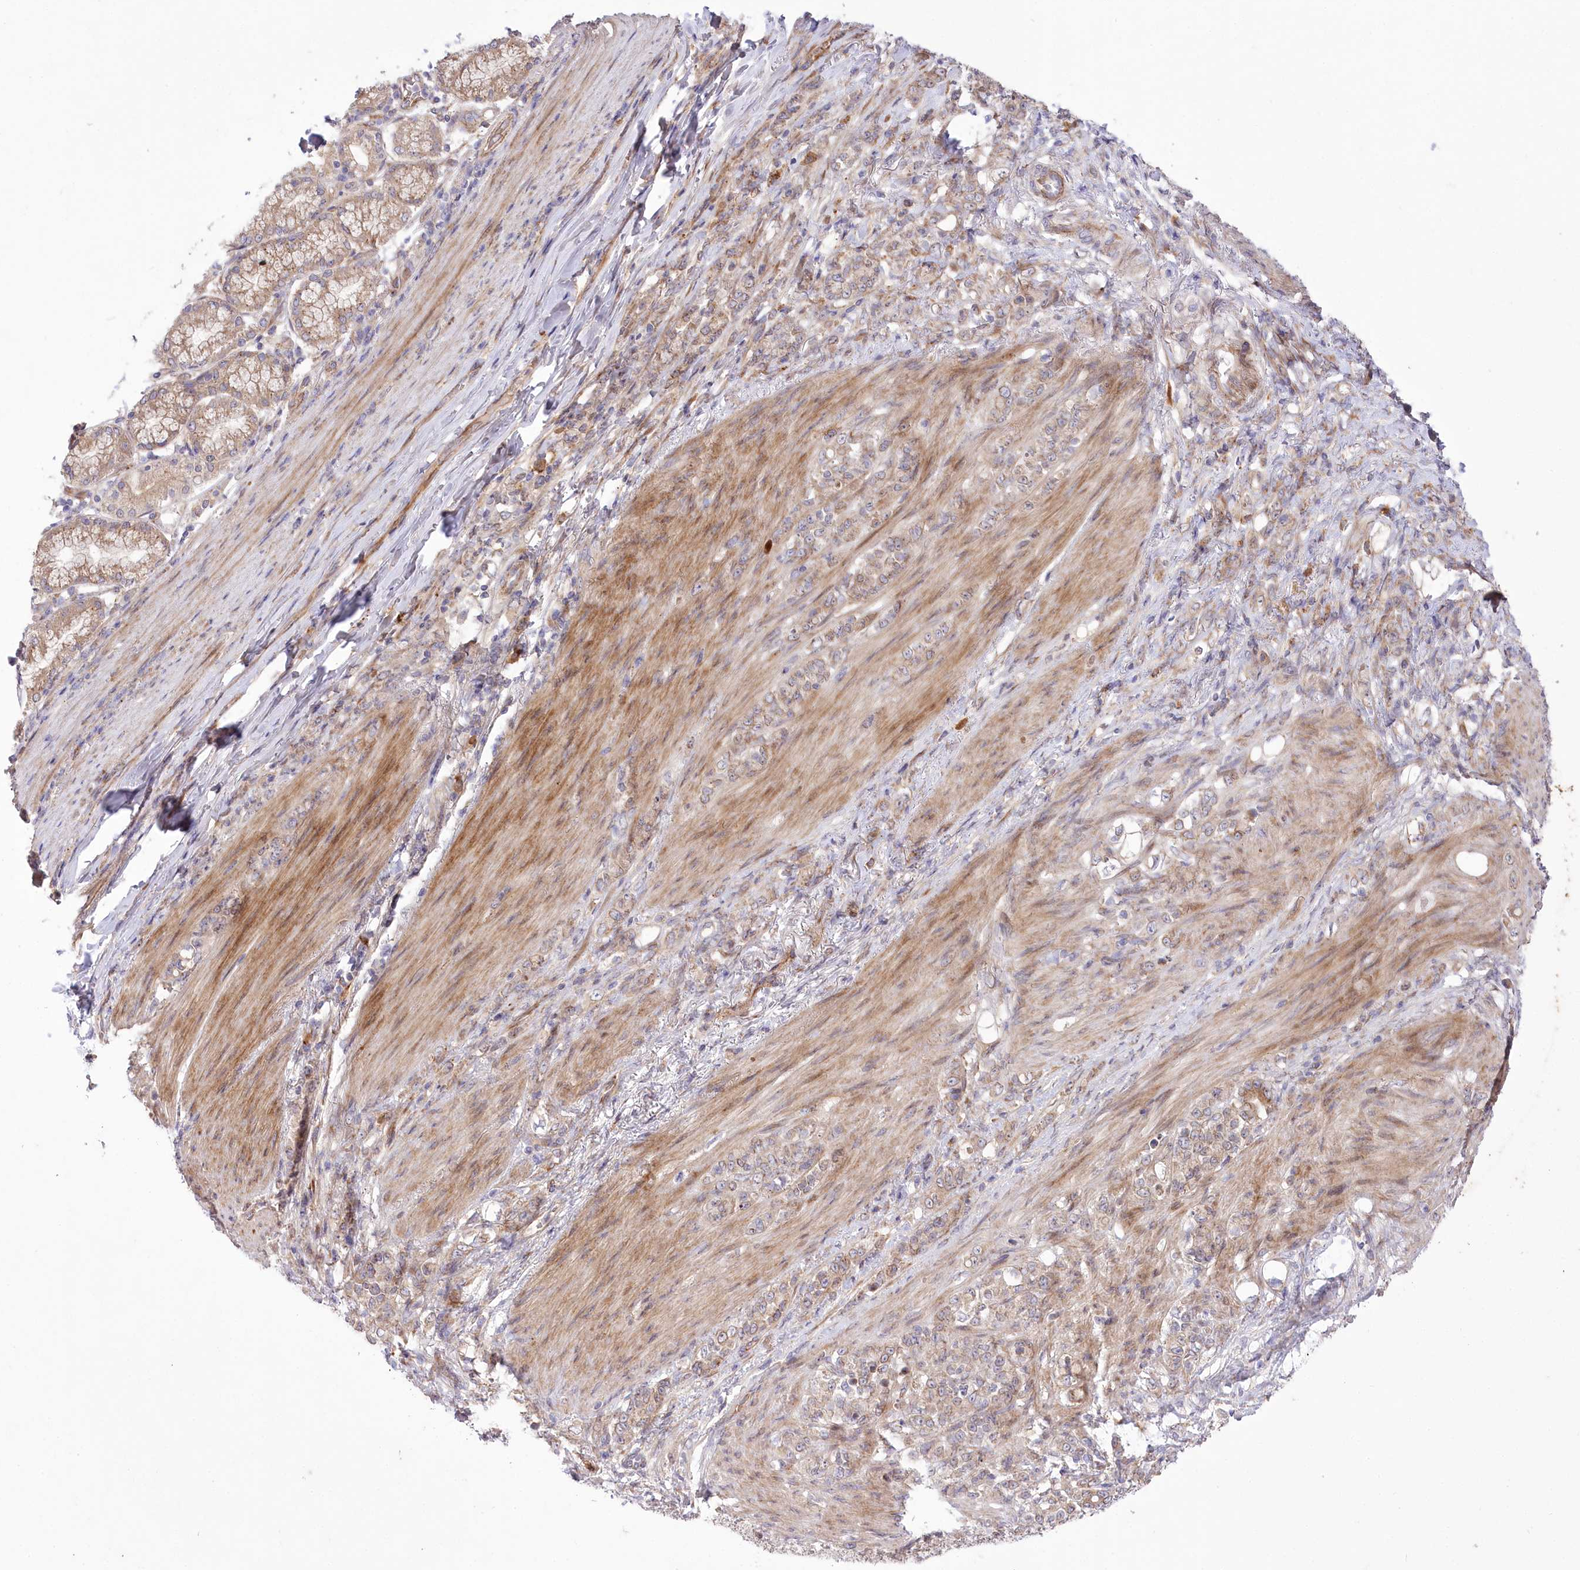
{"staining": {"intensity": "weak", "quantity": "<25%", "location": "cytoplasmic/membranous"}, "tissue": "stomach cancer", "cell_type": "Tumor cells", "image_type": "cancer", "snomed": [{"axis": "morphology", "description": "Adenocarcinoma, NOS"}, {"axis": "topography", "description": "Stomach"}], "caption": "Tumor cells are negative for protein expression in human stomach cancer.", "gene": "TRUB1", "patient": {"sex": "female", "age": 79}}